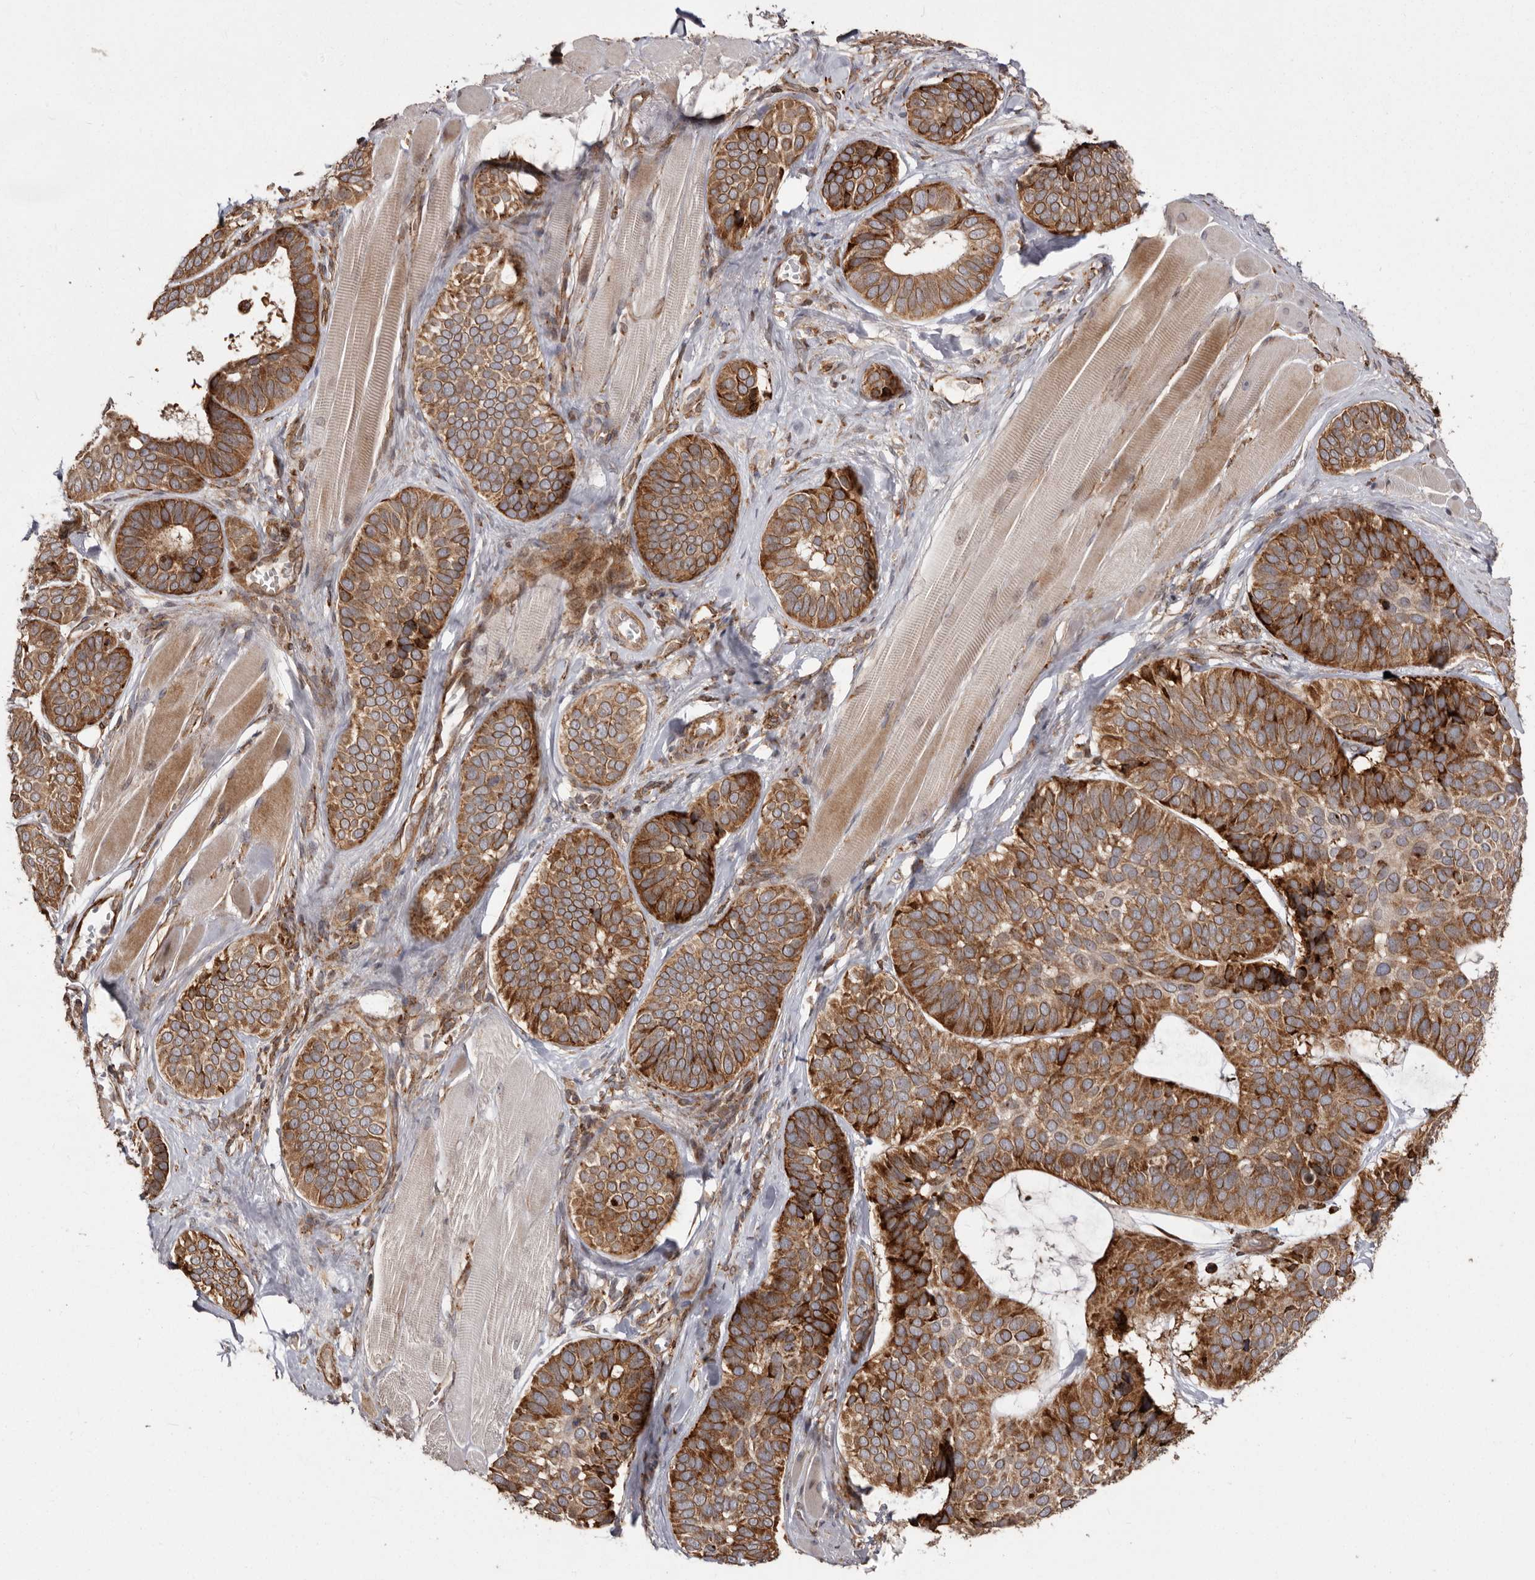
{"staining": {"intensity": "moderate", "quantity": ">75%", "location": "cytoplasmic/membranous"}, "tissue": "skin cancer", "cell_type": "Tumor cells", "image_type": "cancer", "snomed": [{"axis": "morphology", "description": "Basal cell carcinoma"}, {"axis": "topography", "description": "Skin"}], "caption": "Human basal cell carcinoma (skin) stained with a brown dye demonstrates moderate cytoplasmic/membranous positive expression in about >75% of tumor cells.", "gene": "NUP43", "patient": {"sex": "male", "age": 62}}